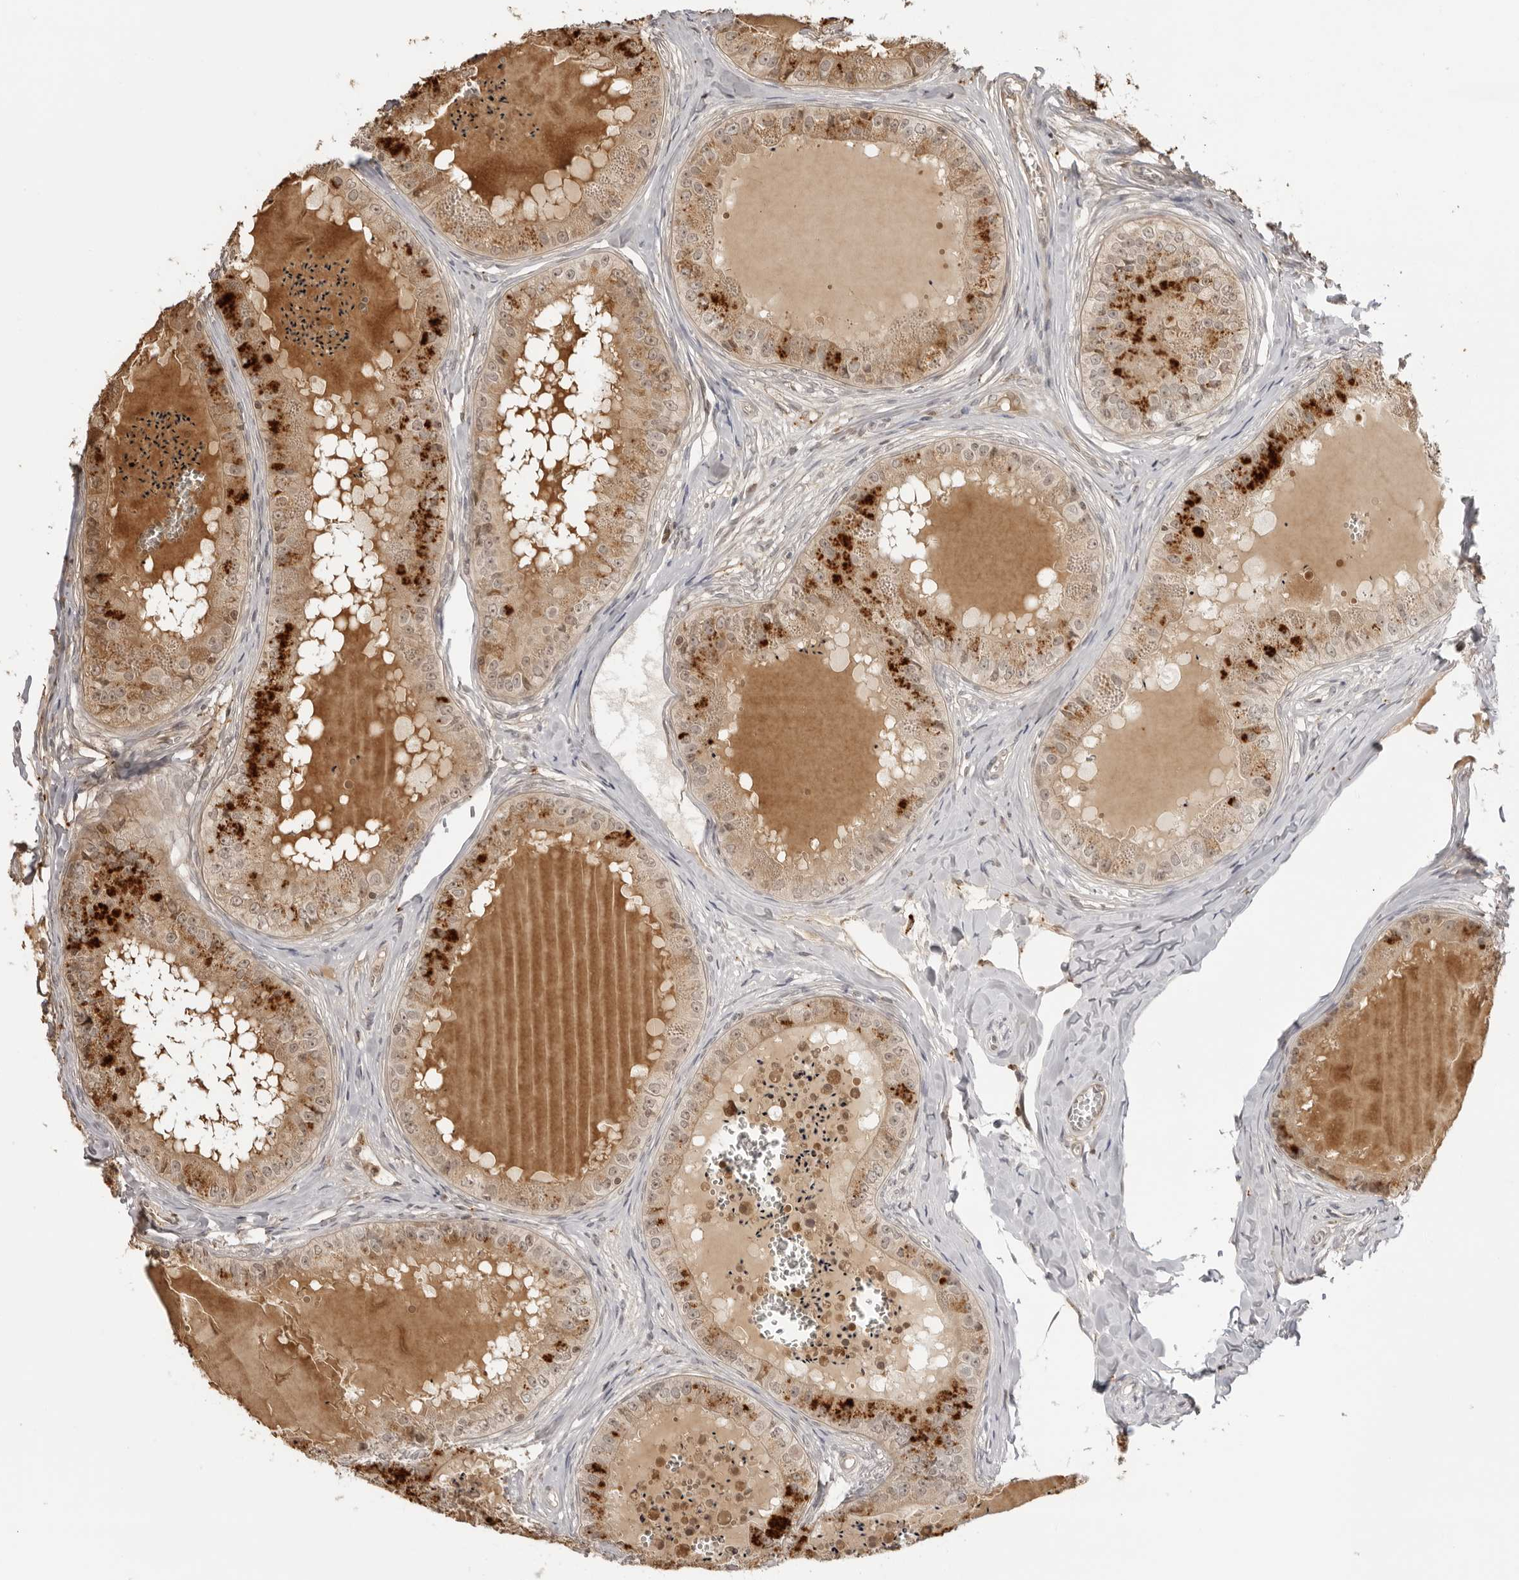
{"staining": {"intensity": "strong", "quantity": ">75%", "location": "cytoplasmic/membranous,nuclear"}, "tissue": "epididymis", "cell_type": "Glandular cells", "image_type": "normal", "snomed": [{"axis": "morphology", "description": "Normal tissue, NOS"}, {"axis": "topography", "description": "Epididymis"}], "caption": "Protein expression analysis of normal epididymis demonstrates strong cytoplasmic/membranous,nuclear expression in about >75% of glandular cells. The staining was performed using DAB (3,3'-diaminobenzidine) to visualize the protein expression in brown, while the nuclei were stained in blue with hematoxylin (Magnification: 20x).", "gene": "IKBKE", "patient": {"sex": "male", "age": 31}}